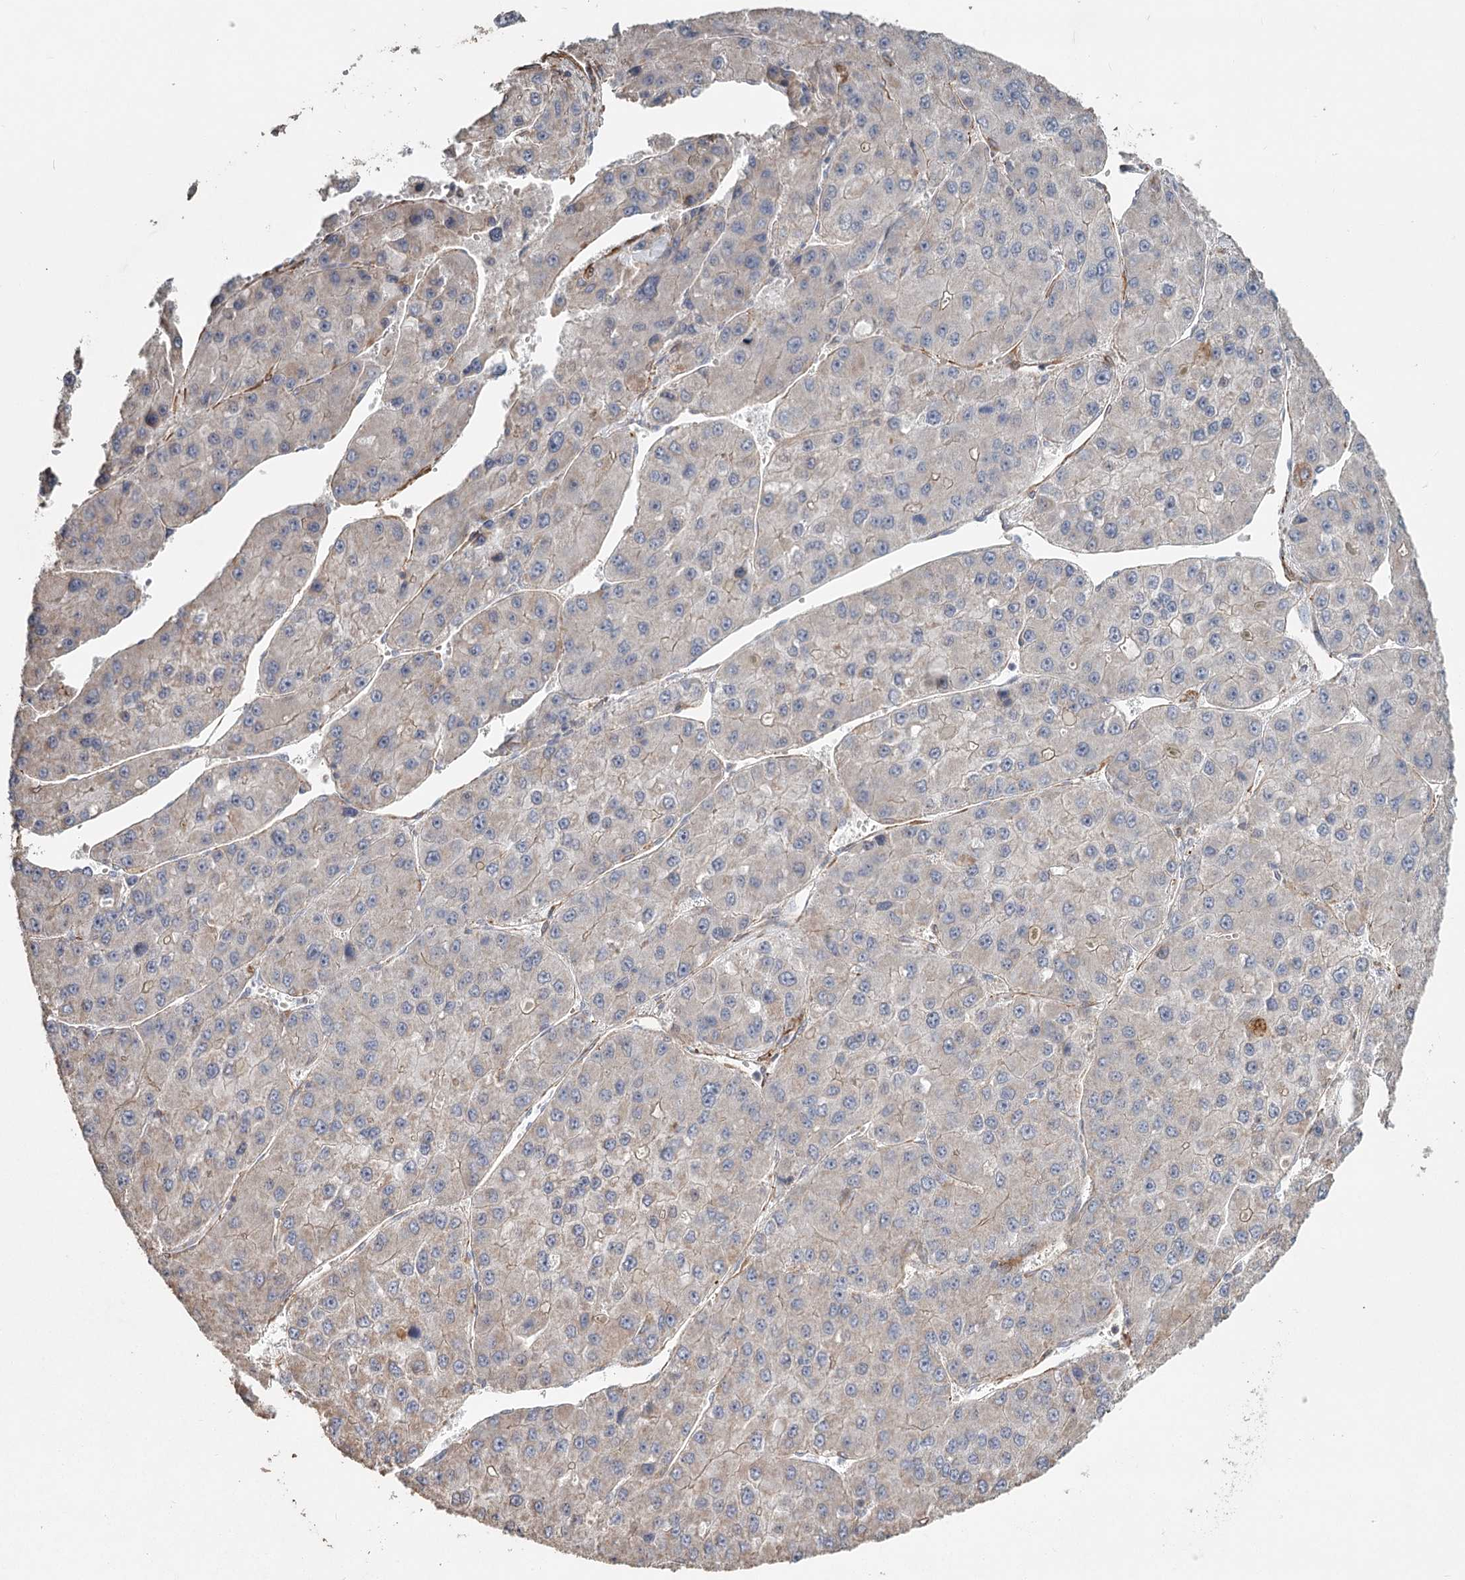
{"staining": {"intensity": "negative", "quantity": "none", "location": "none"}, "tissue": "liver cancer", "cell_type": "Tumor cells", "image_type": "cancer", "snomed": [{"axis": "morphology", "description": "Carcinoma, Hepatocellular, NOS"}, {"axis": "topography", "description": "Liver"}], "caption": "High magnification brightfield microscopy of hepatocellular carcinoma (liver) stained with DAB (3,3'-diaminobenzidine) (brown) and counterstained with hematoxylin (blue): tumor cells show no significant staining. (DAB immunohistochemistry (IHC) with hematoxylin counter stain).", "gene": "DHRS9", "patient": {"sex": "female", "age": 73}}